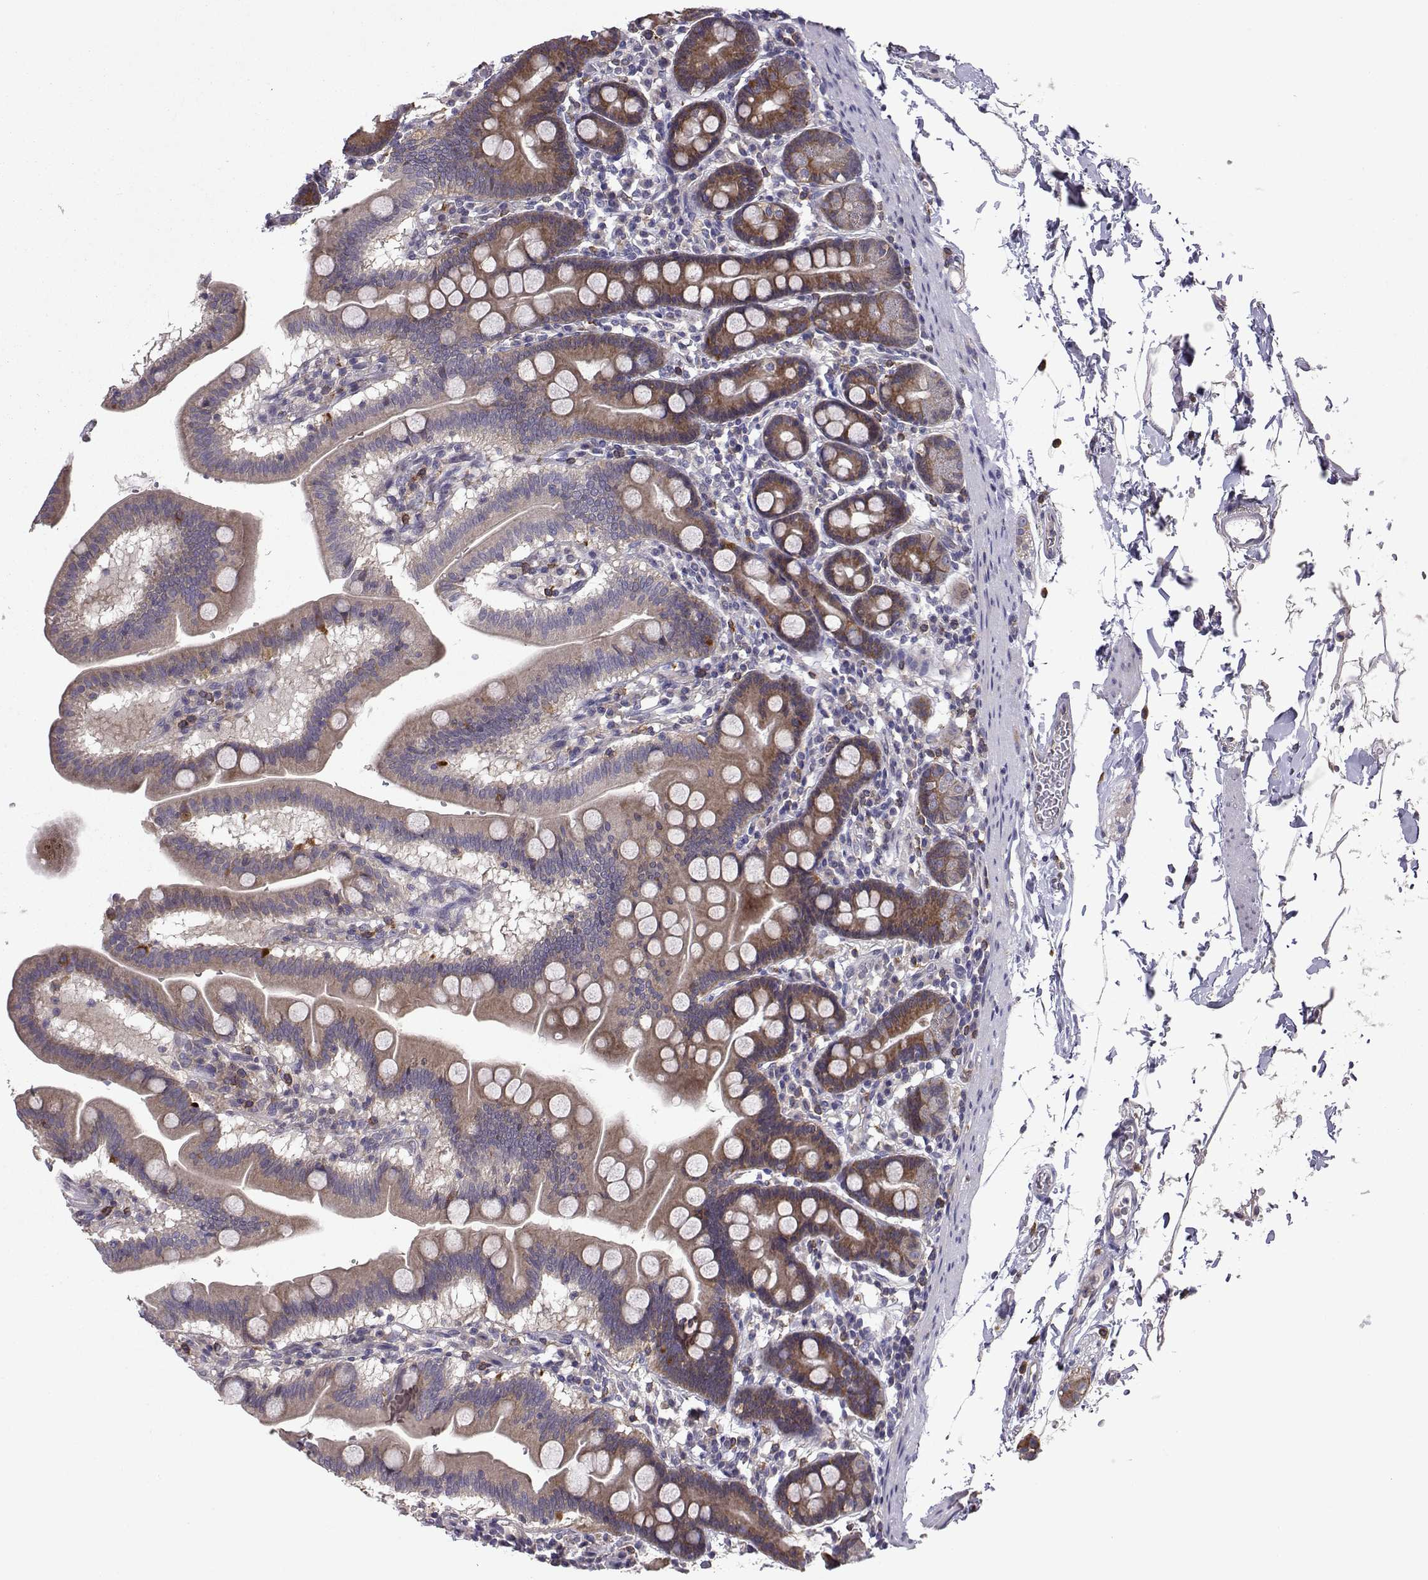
{"staining": {"intensity": "moderate", "quantity": "25%-75%", "location": "cytoplasmic/membranous"}, "tissue": "duodenum", "cell_type": "Glandular cells", "image_type": "normal", "snomed": [{"axis": "morphology", "description": "Normal tissue, NOS"}, {"axis": "topography", "description": "Duodenum"}], "caption": "Protein analysis of unremarkable duodenum demonstrates moderate cytoplasmic/membranous staining in about 25%-75% of glandular cells. The staining is performed using DAB brown chromogen to label protein expression. The nuclei are counter-stained blue using hematoxylin.", "gene": "STXBP5", "patient": {"sex": "male", "age": 59}}